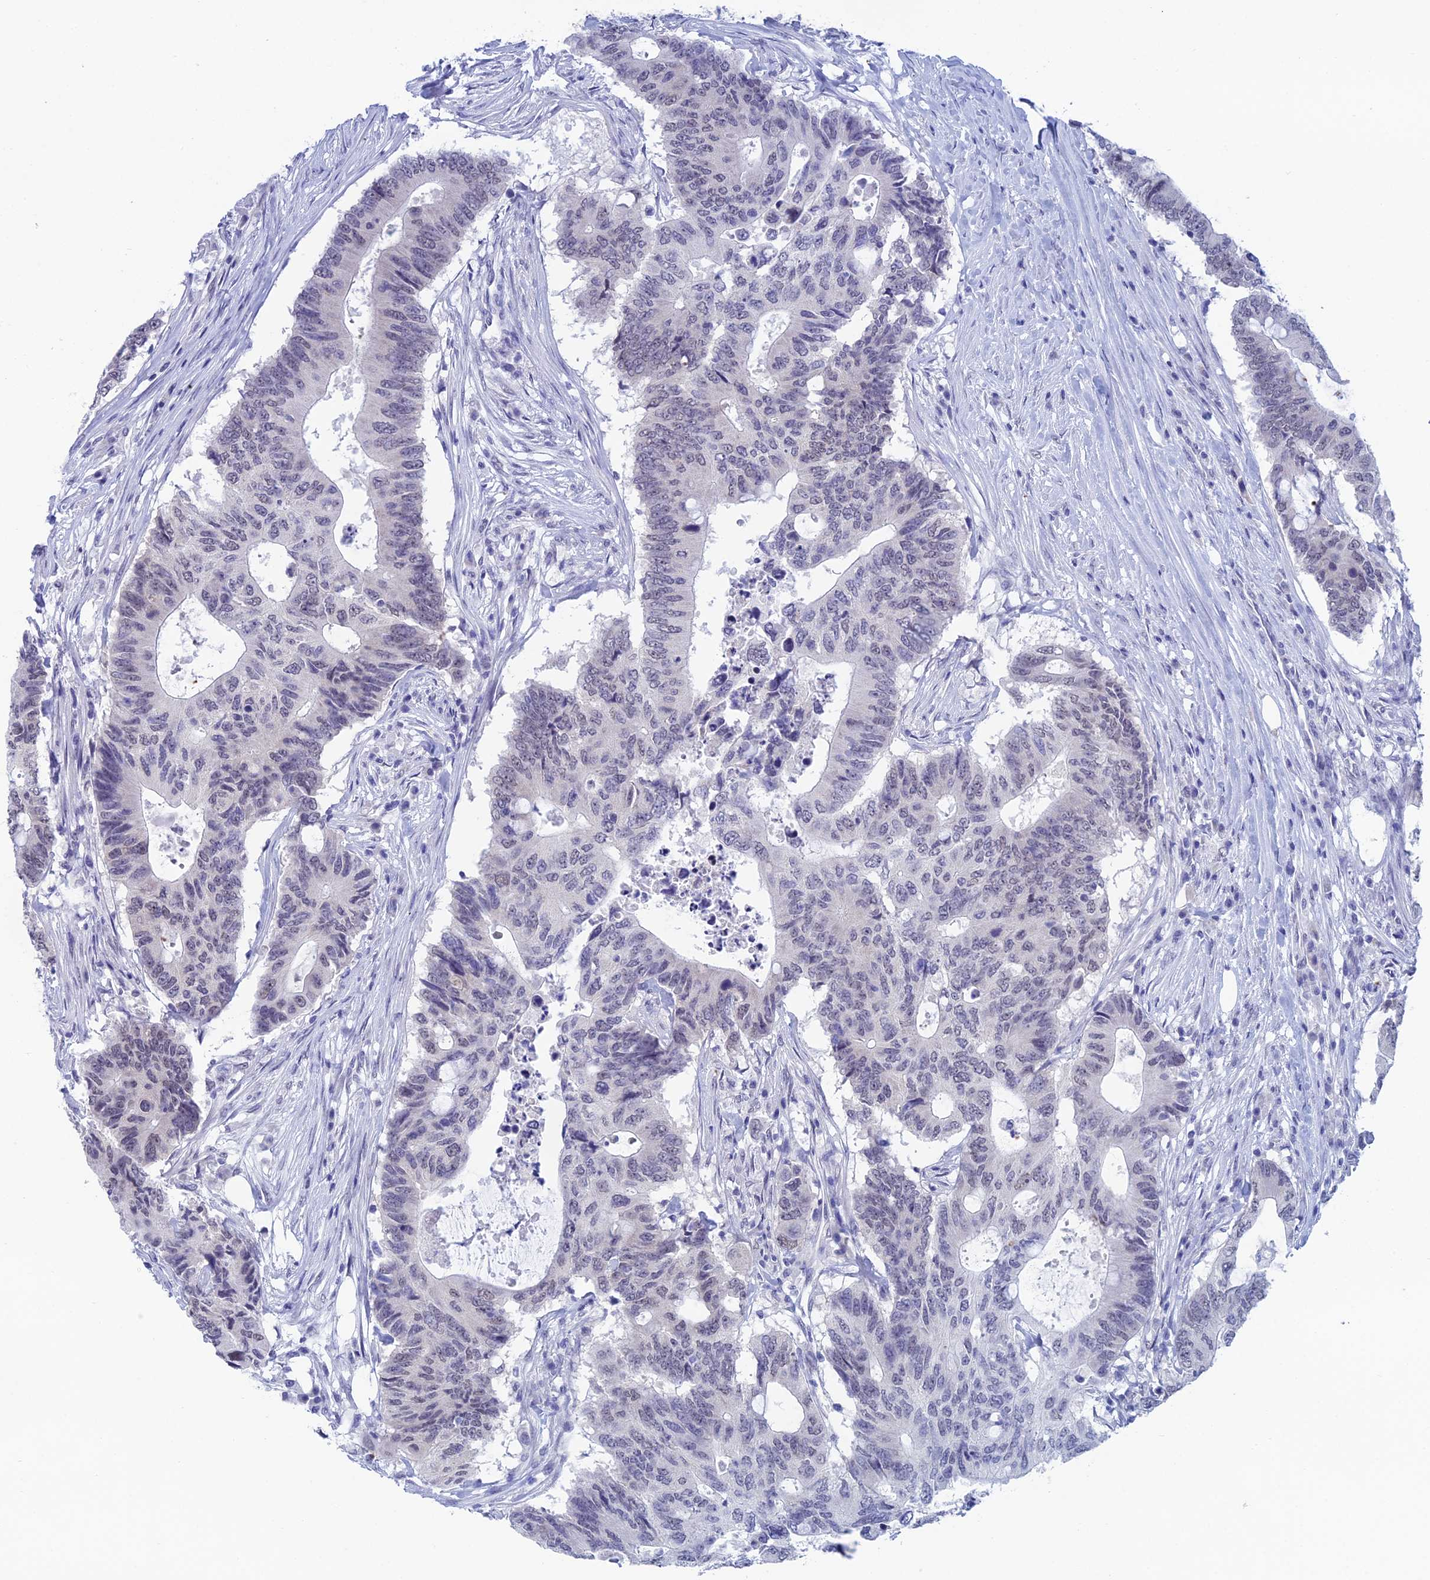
{"staining": {"intensity": "negative", "quantity": "none", "location": "none"}, "tissue": "colorectal cancer", "cell_type": "Tumor cells", "image_type": "cancer", "snomed": [{"axis": "morphology", "description": "Adenocarcinoma, NOS"}, {"axis": "topography", "description": "Colon"}], "caption": "DAB immunohistochemical staining of human colorectal cancer (adenocarcinoma) shows no significant positivity in tumor cells.", "gene": "NABP2", "patient": {"sex": "male", "age": 71}}